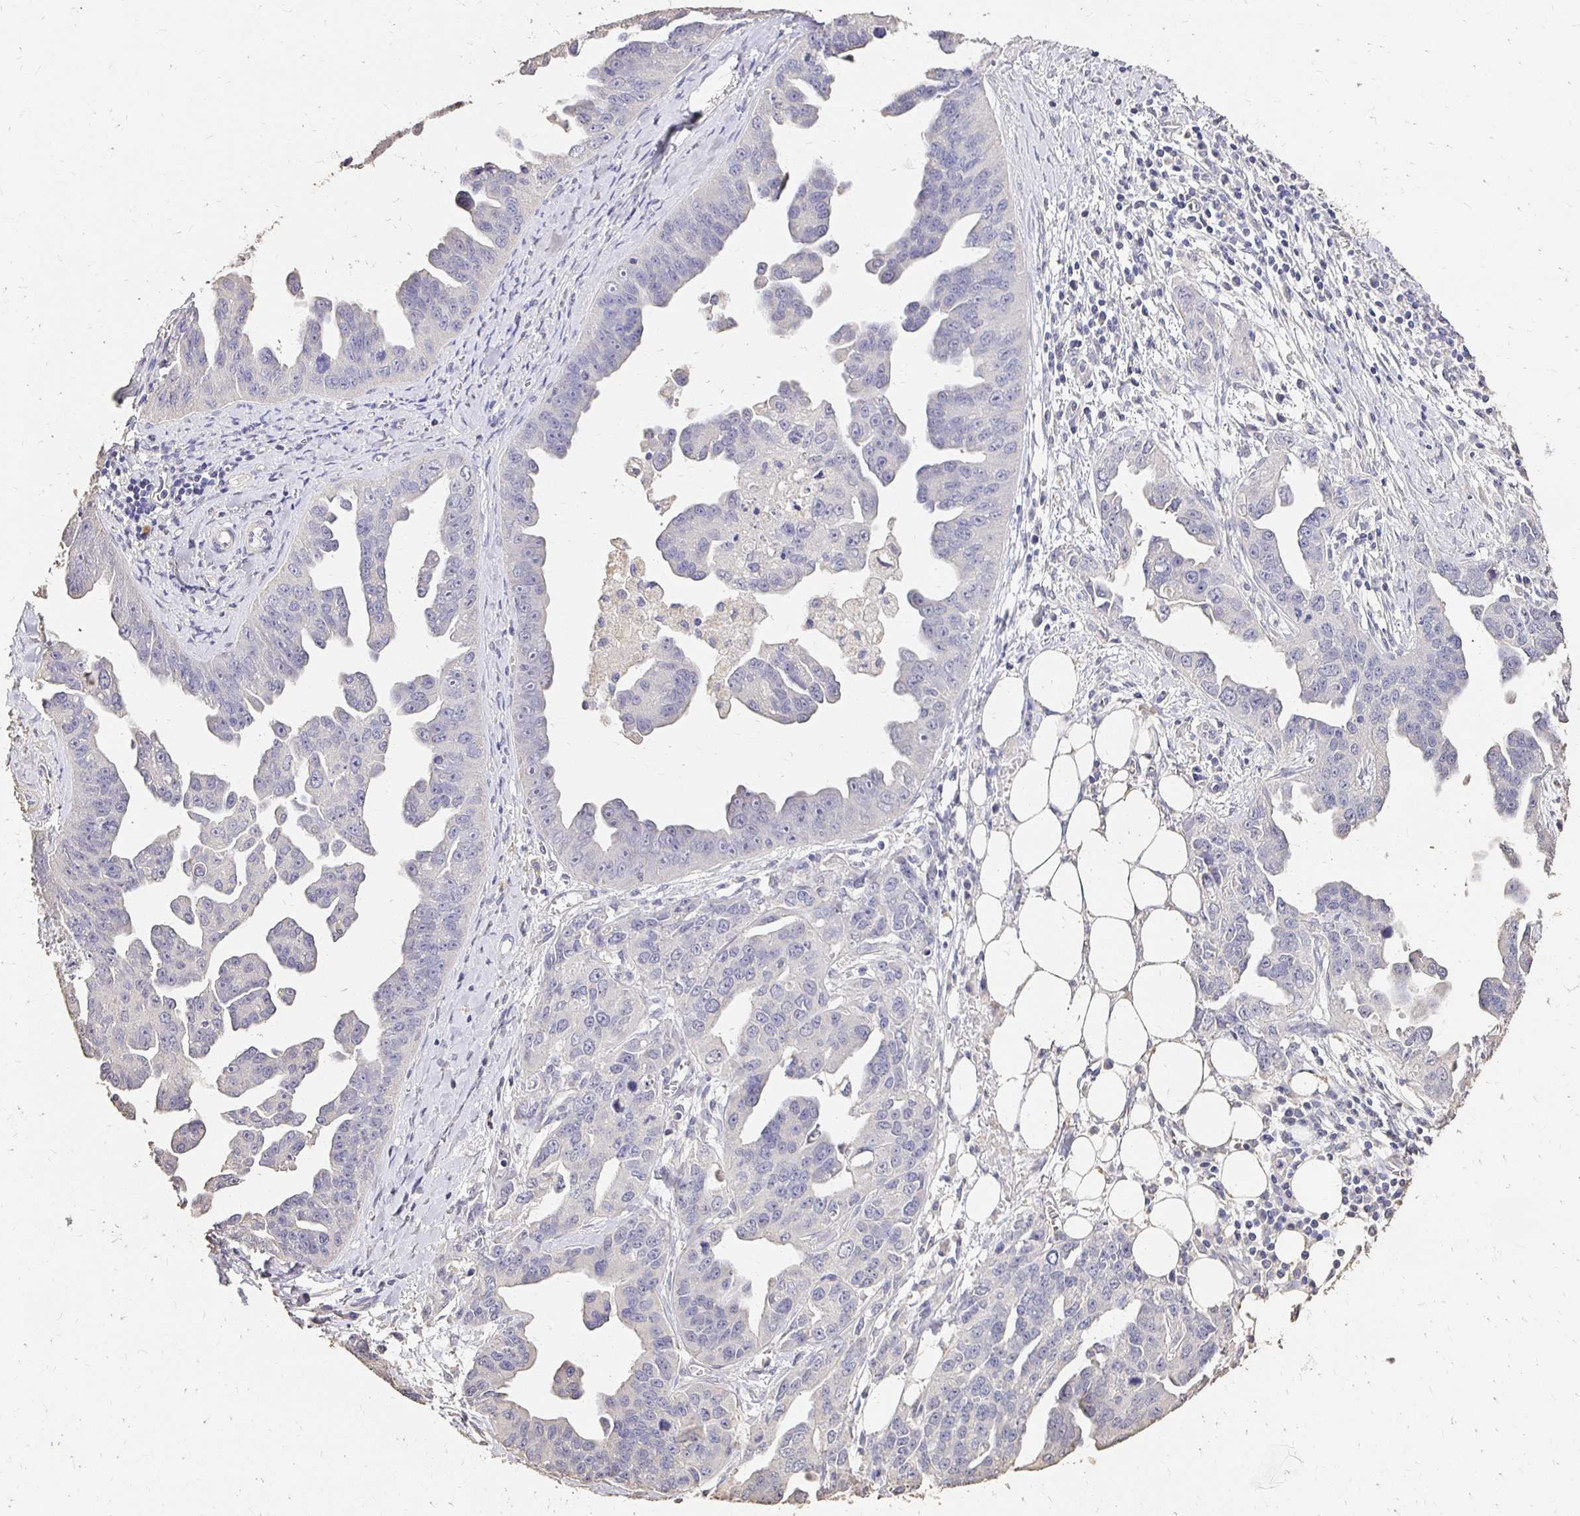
{"staining": {"intensity": "negative", "quantity": "none", "location": "none"}, "tissue": "ovarian cancer", "cell_type": "Tumor cells", "image_type": "cancer", "snomed": [{"axis": "morphology", "description": "Cystadenocarcinoma, serous, NOS"}, {"axis": "topography", "description": "Ovary"}], "caption": "There is no significant expression in tumor cells of serous cystadenocarcinoma (ovarian).", "gene": "UGT1A6", "patient": {"sex": "female", "age": 75}}